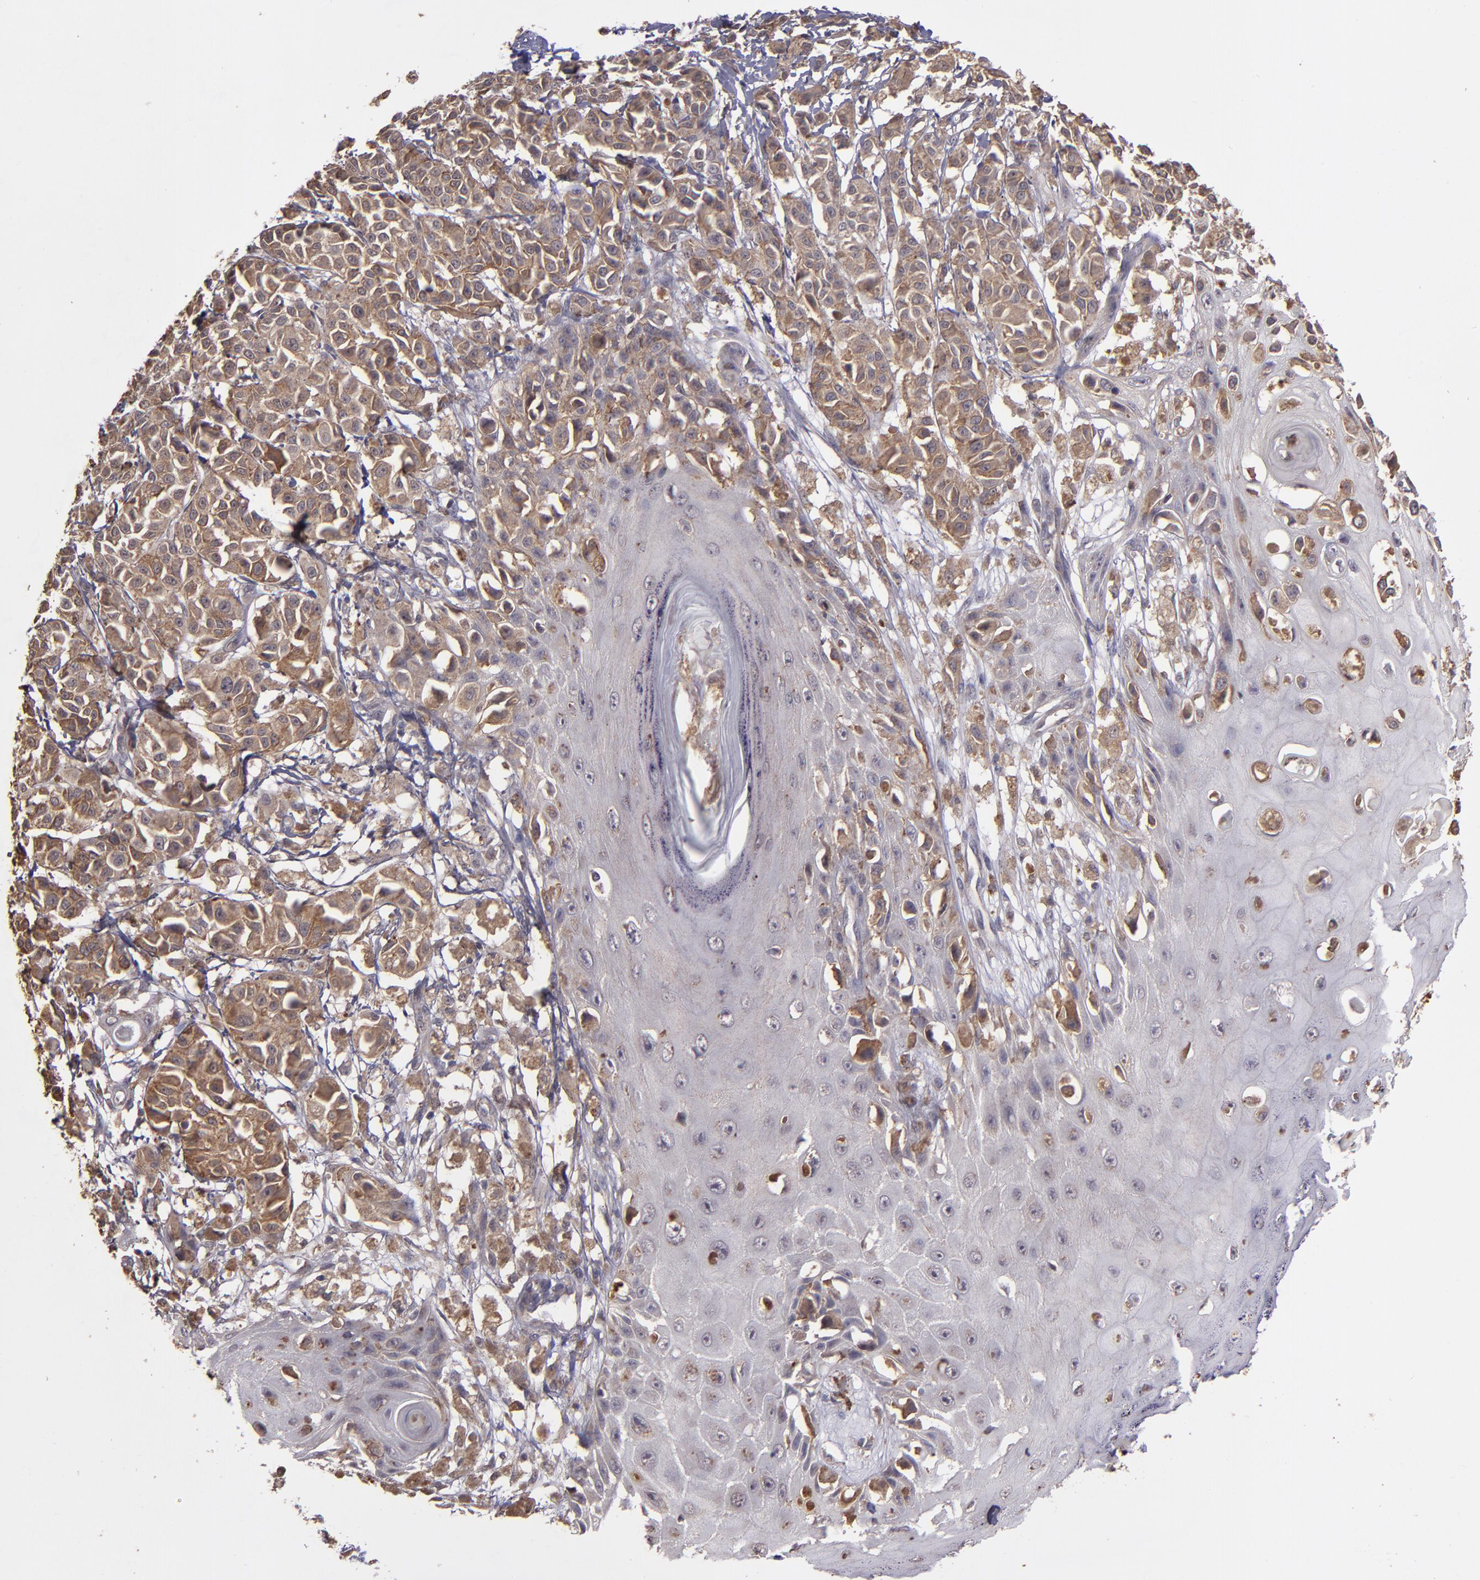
{"staining": {"intensity": "moderate", "quantity": ">75%", "location": "cytoplasmic/membranous"}, "tissue": "melanoma", "cell_type": "Tumor cells", "image_type": "cancer", "snomed": [{"axis": "morphology", "description": "Malignant melanoma, NOS"}, {"axis": "topography", "description": "Skin"}], "caption": "Protein staining of malignant melanoma tissue demonstrates moderate cytoplasmic/membranous expression in approximately >75% of tumor cells.", "gene": "SIPA1L1", "patient": {"sex": "male", "age": 76}}